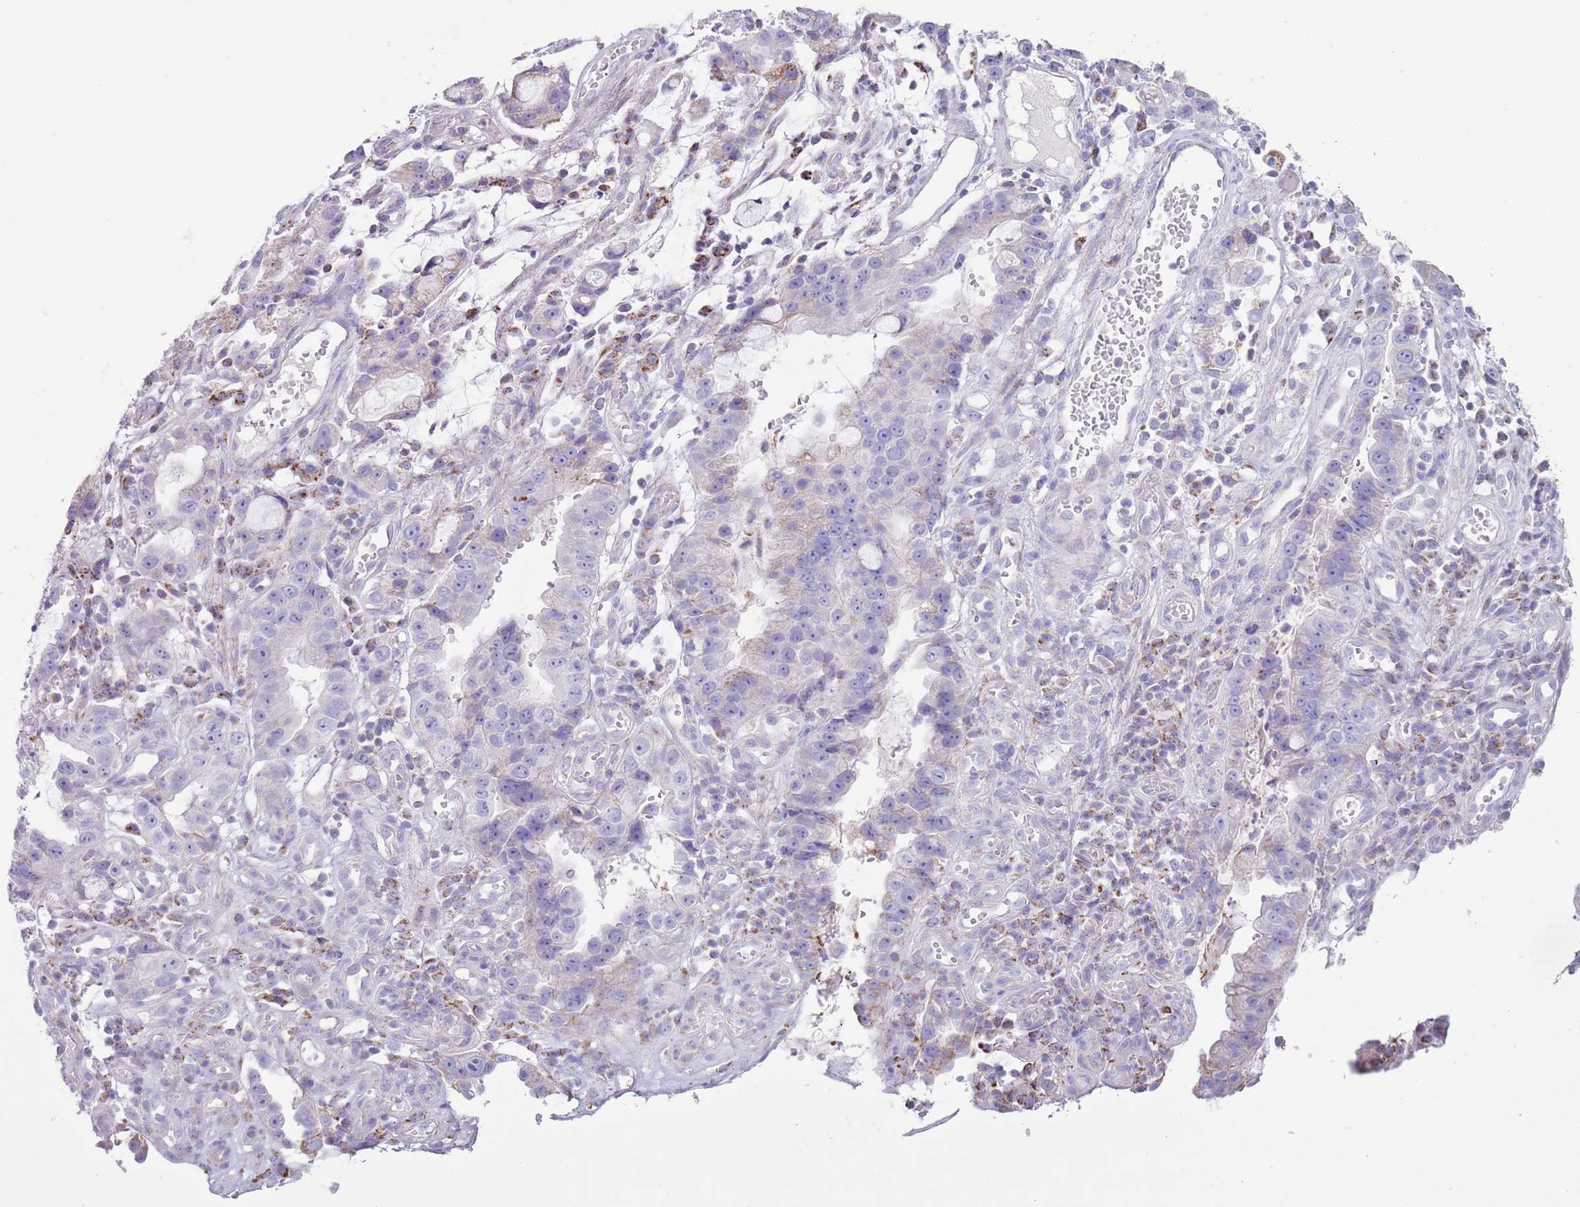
{"staining": {"intensity": "moderate", "quantity": "25%-75%", "location": "cytoplasmic/membranous"}, "tissue": "stomach cancer", "cell_type": "Tumor cells", "image_type": "cancer", "snomed": [{"axis": "morphology", "description": "Adenocarcinoma, NOS"}, {"axis": "topography", "description": "Stomach"}], "caption": "Stomach cancer (adenocarcinoma) stained with DAB (3,3'-diaminobenzidine) immunohistochemistry (IHC) reveals medium levels of moderate cytoplasmic/membranous positivity in approximately 25%-75% of tumor cells.", "gene": "ATP6V1B1", "patient": {"sex": "male", "age": 55}}